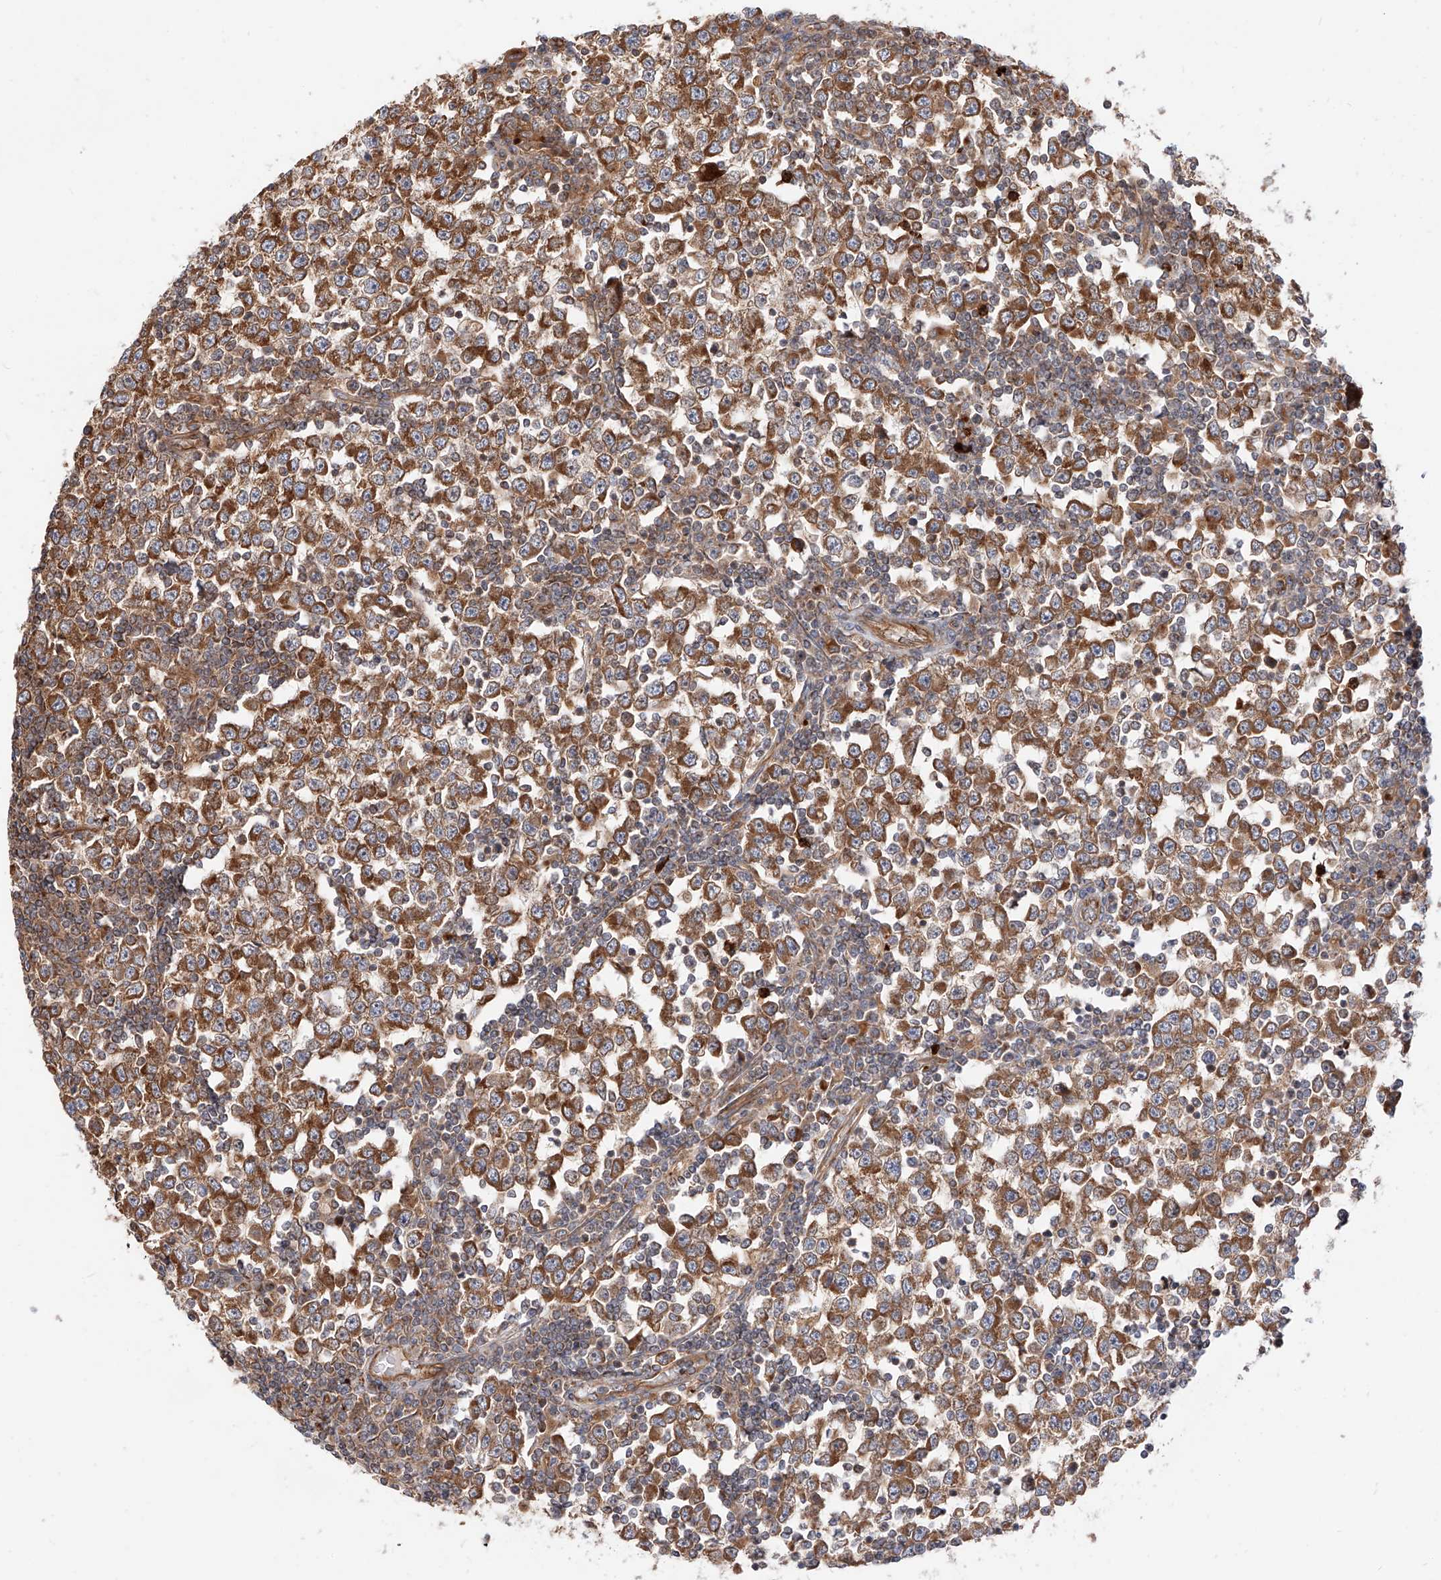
{"staining": {"intensity": "strong", "quantity": ">75%", "location": "cytoplasmic/membranous"}, "tissue": "testis cancer", "cell_type": "Tumor cells", "image_type": "cancer", "snomed": [{"axis": "morphology", "description": "Seminoma, NOS"}, {"axis": "topography", "description": "Testis"}], "caption": "High-power microscopy captured an IHC micrograph of seminoma (testis), revealing strong cytoplasmic/membranous expression in approximately >75% of tumor cells.", "gene": "ISCA2", "patient": {"sex": "male", "age": 65}}